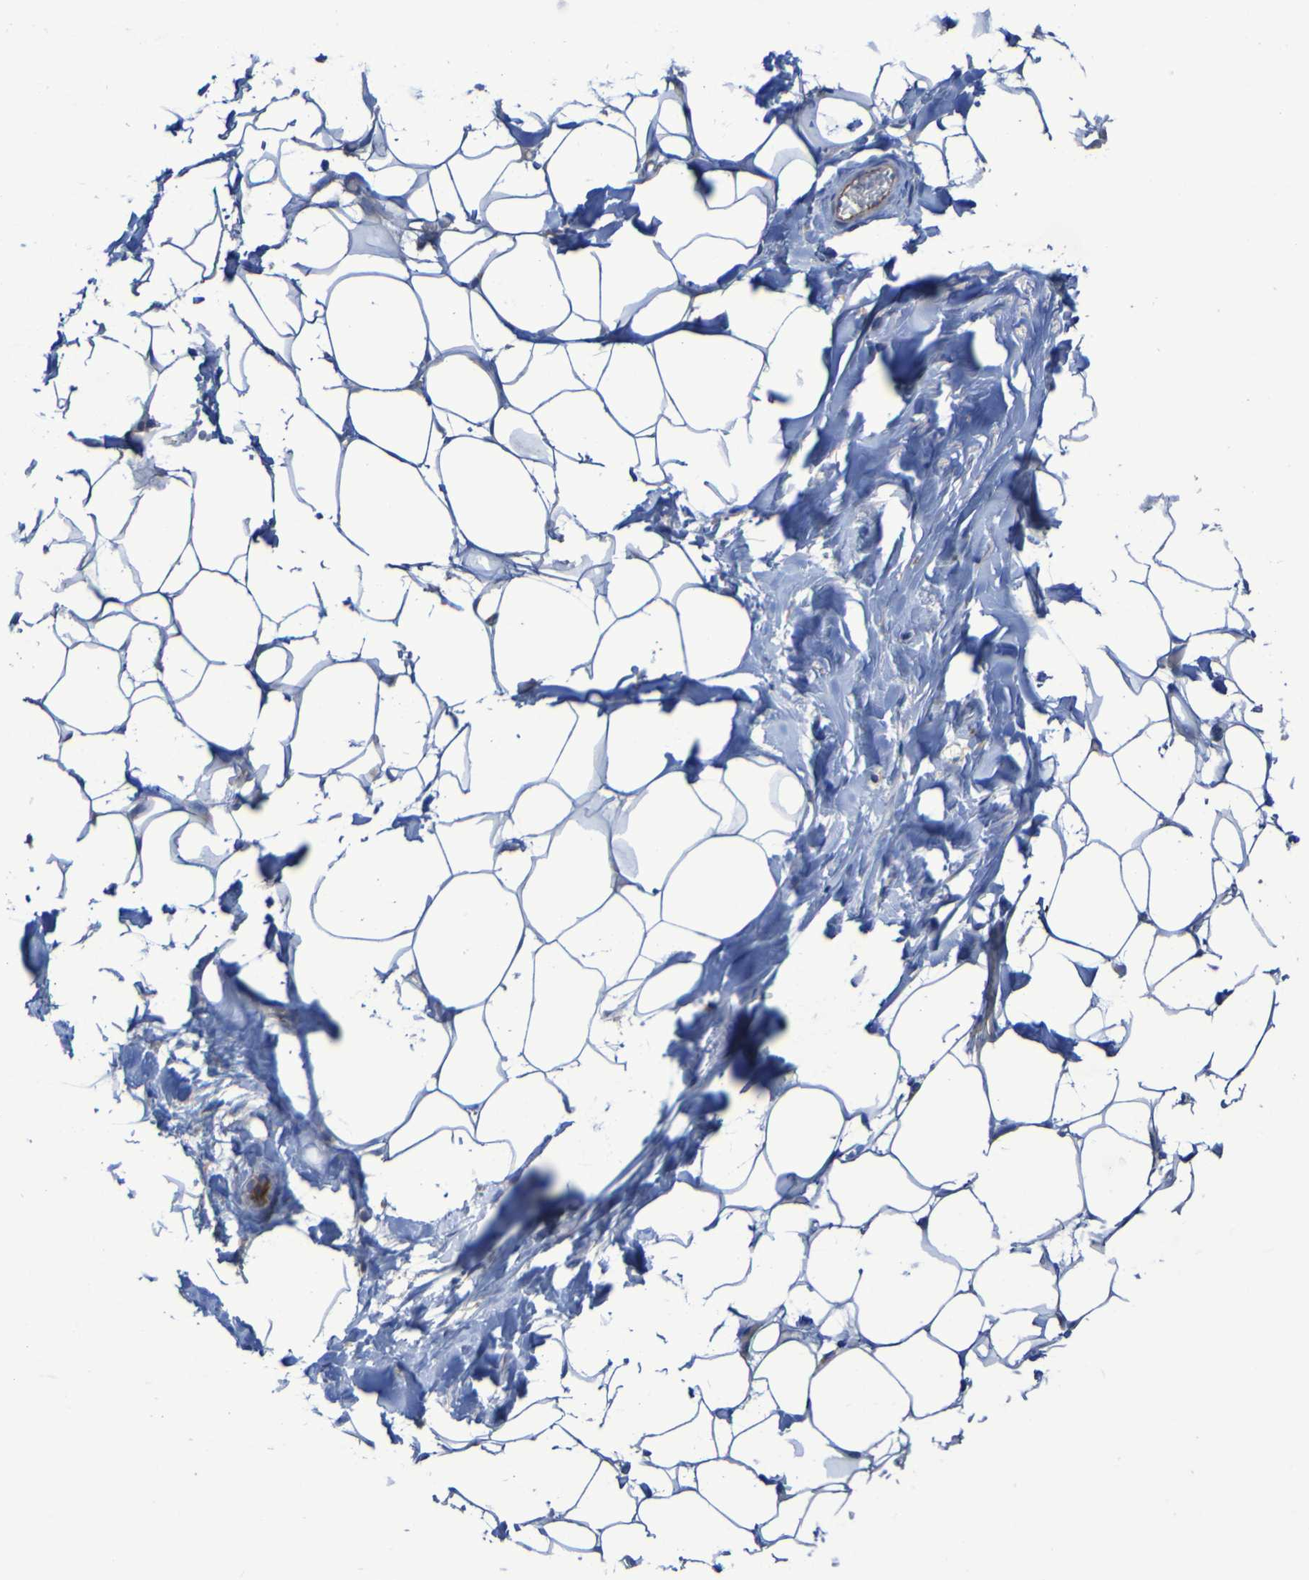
{"staining": {"intensity": "negative", "quantity": "none", "location": "none"}, "tissue": "adipose tissue", "cell_type": "Adipocytes", "image_type": "normal", "snomed": [{"axis": "morphology", "description": "Normal tissue, NOS"}, {"axis": "topography", "description": "Breast"}, {"axis": "topography", "description": "Adipose tissue"}], "caption": "Immunohistochemistry (IHC) histopathology image of normal adipose tissue: adipose tissue stained with DAB (3,3'-diaminobenzidine) demonstrates no significant protein positivity in adipocytes.", "gene": "ARHGEF16", "patient": {"sex": "female", "age": 25}}